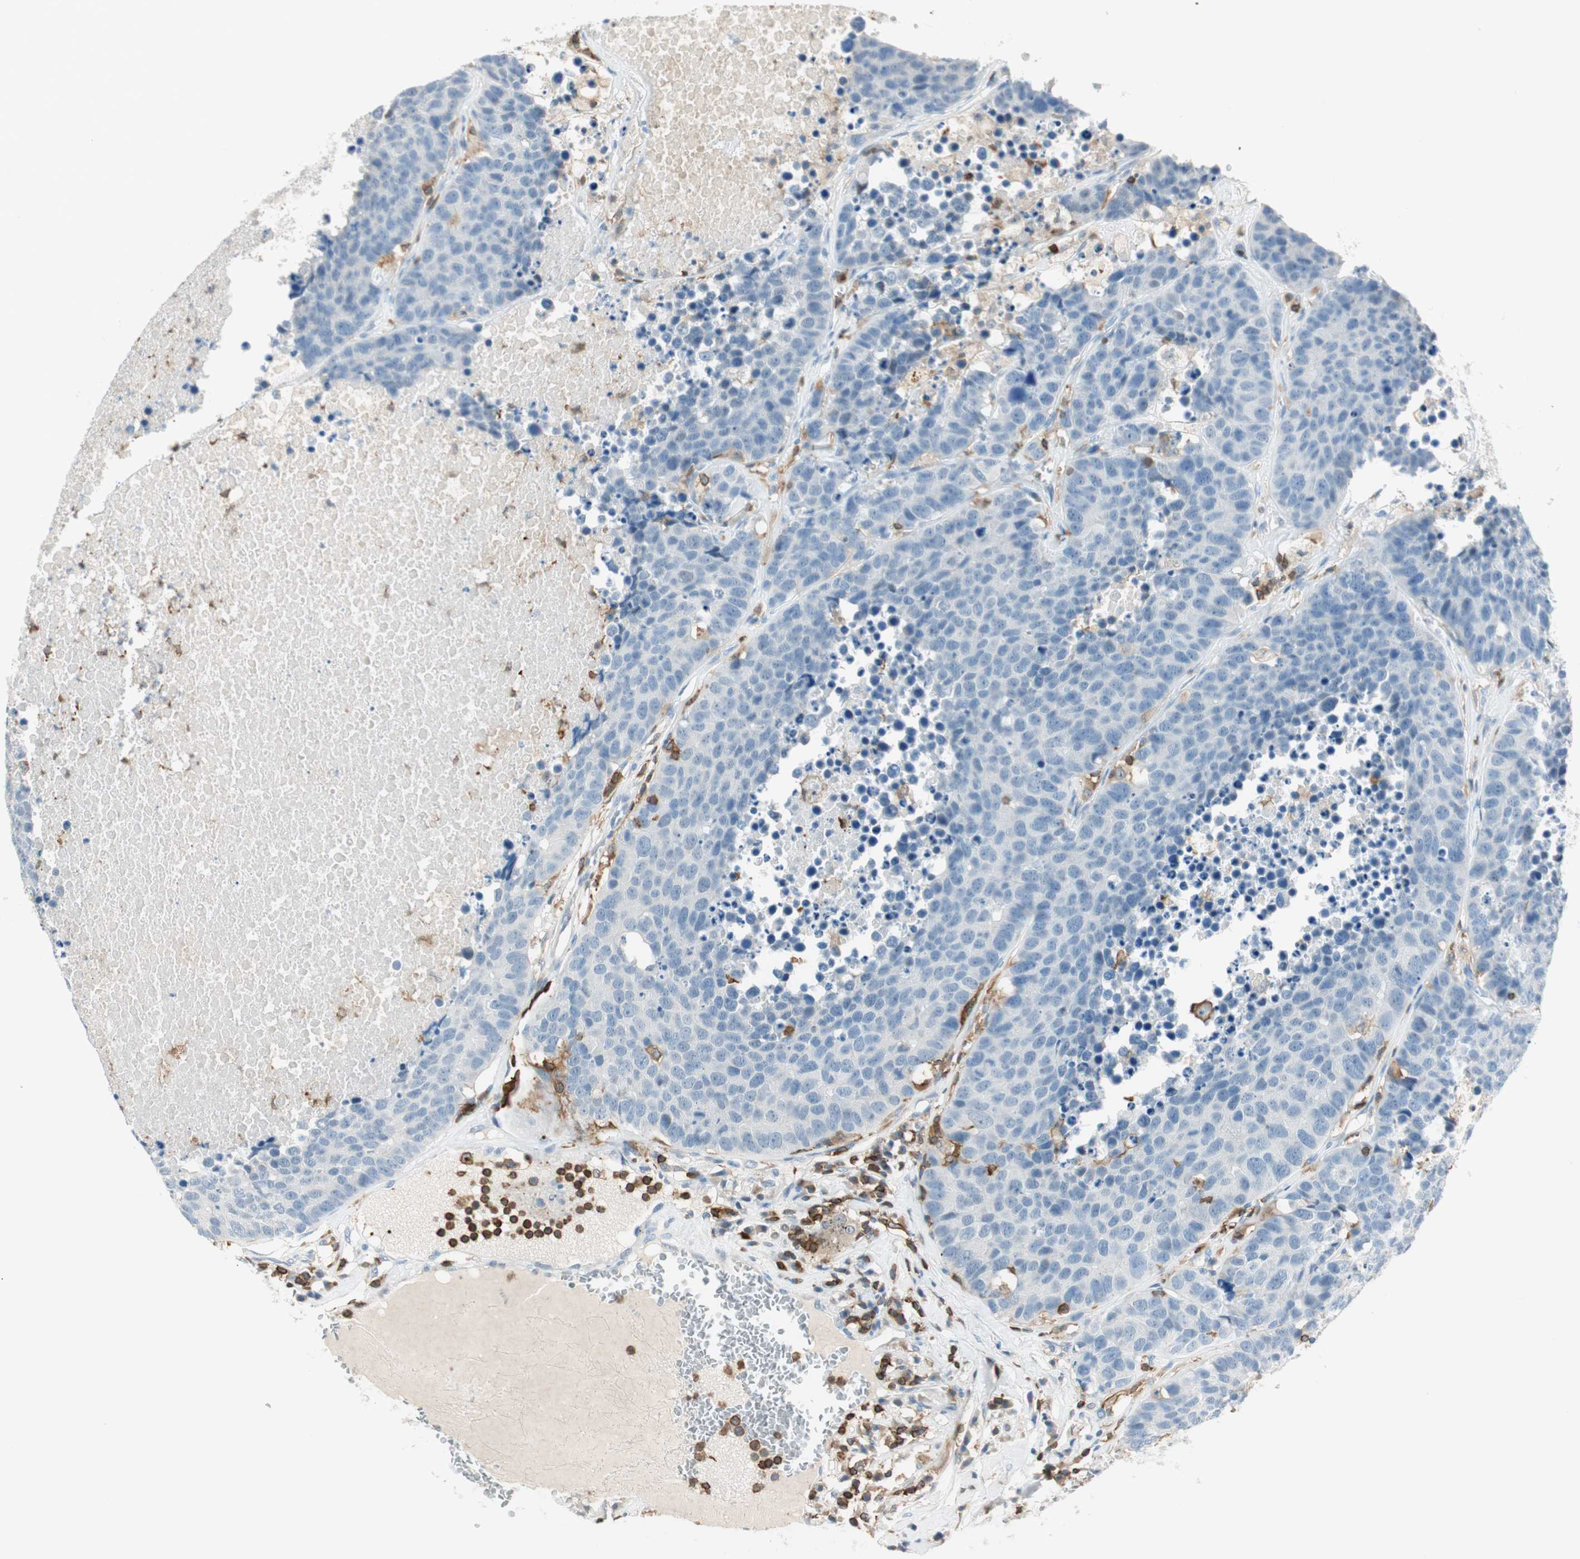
{"staining": {"intensity": "negative", "quantity": "none", "location": "none"}, "tissue": "carcinoid", "cell_type": "Tumor cells", "image_type": "cancer", "snomed": [{"axis": "morphology", "description": "Carcinoid, malignant, NOS"}, {"axis": "topography", "description": "Lung"}], "caption": "Immunohistochemistry (IHC) image of human carcinoid (malignant) stained for a protein (brown), which exhibits no positivity in tumor cells.", "gene": "HPGD", "patient": {"sex": "male", "age": 60}}